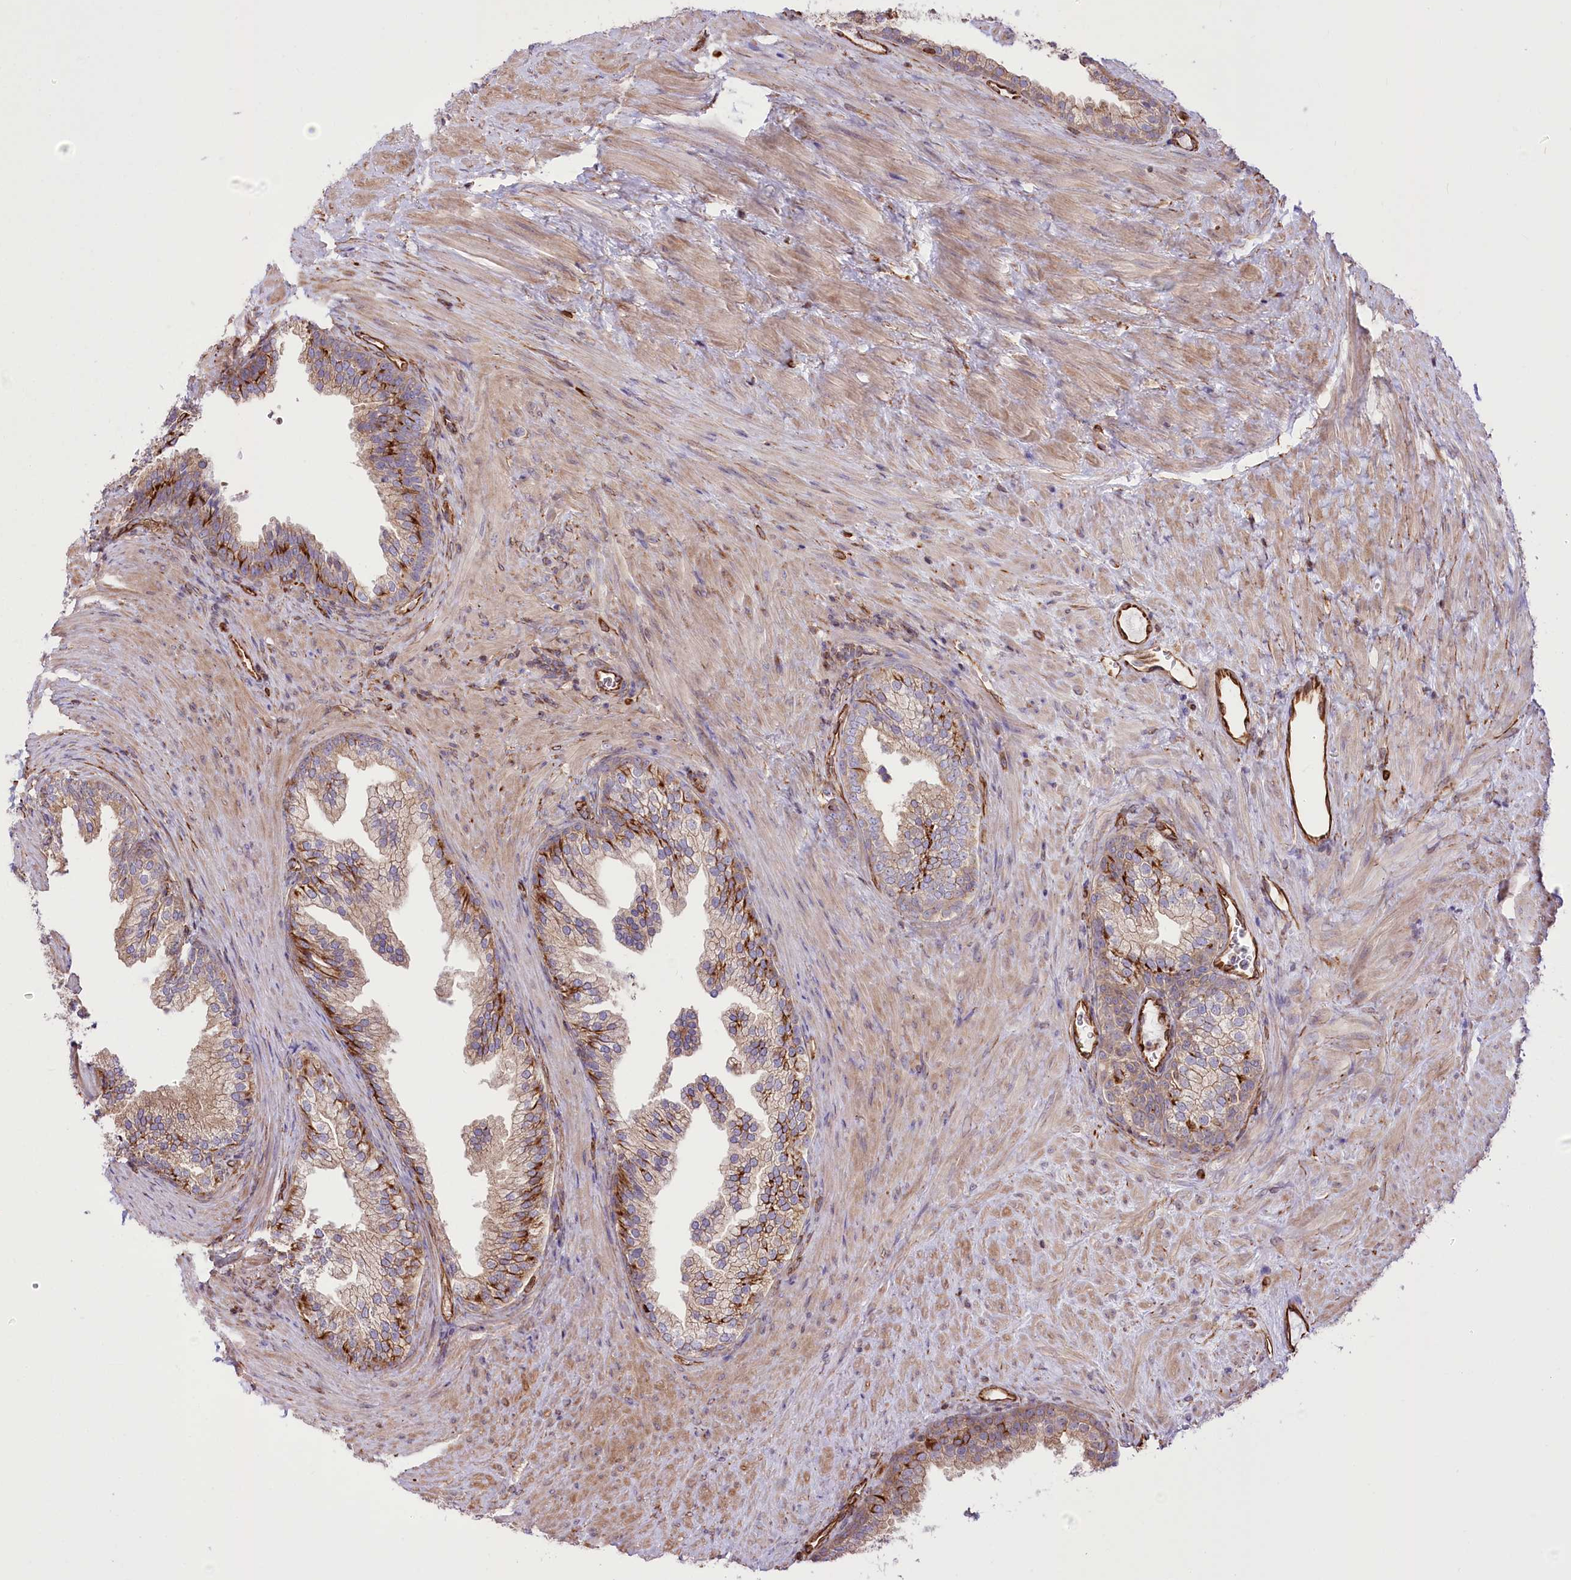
{"staining": {"intensity": "moderate", "quantity": ">75%", "location": "cytoplasmic/membranous"}, "tissue": "prostate", "cell_type": "Glandular cells", "image_type": "normal", "snomed": [{"axis": "morphology", "description": "Normal tissue, NOS"}, {"axis": "topography", "description": "Prostate"}], "caption": "This image shows normal prostate stained with immunohistochemistry (IHC) to label a protein in brown. The cytoplasmic/membranous of glandular cells show moderate positivity for the protein. Nuclei are counter-stained blue.", "gene": "TTC1", "patient": {"sex": "male", "age": 76}}